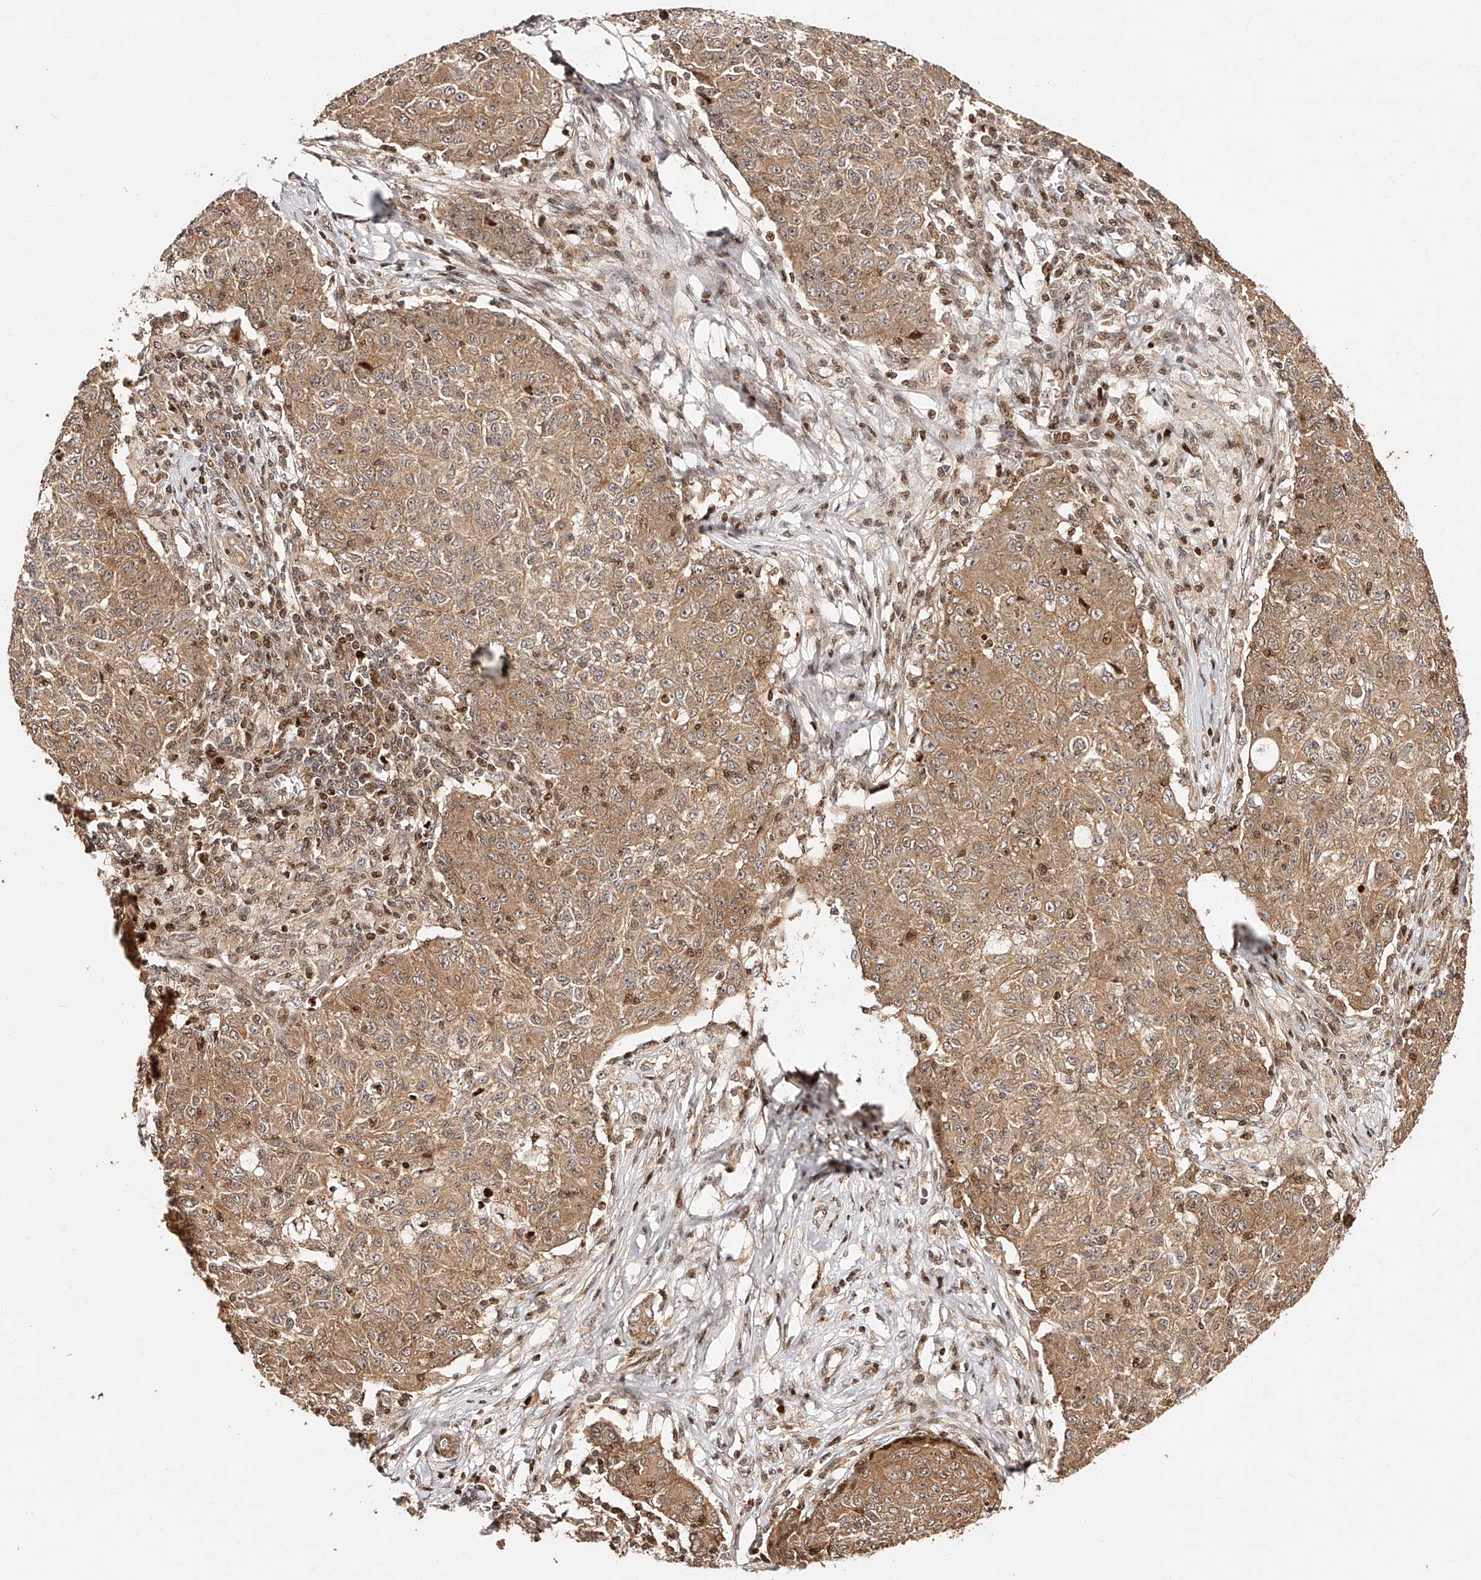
{"staining": {"intensity": "moderate", "quantity": ">75%", "location": "cytoplasmic/membranous"}, "tissue": "ovarian cancer", "cell_type": "Tumor cells", "image_type": "cancer", "snomed": [{"axis": "morphology", "description": "Carcinoma, endometroid"}, {"axis": "topography", "description": "Ovary"}], "caption": "A high-resolution photomicrograph shows IHC staining of ovarian endometroid carcinoma, which demonstrates moderate cytoplasmic/membranous positivity in about >75% of tumor cells.", "gene": "PFDN2", "patient": {"sex": "female", "age": 42}}